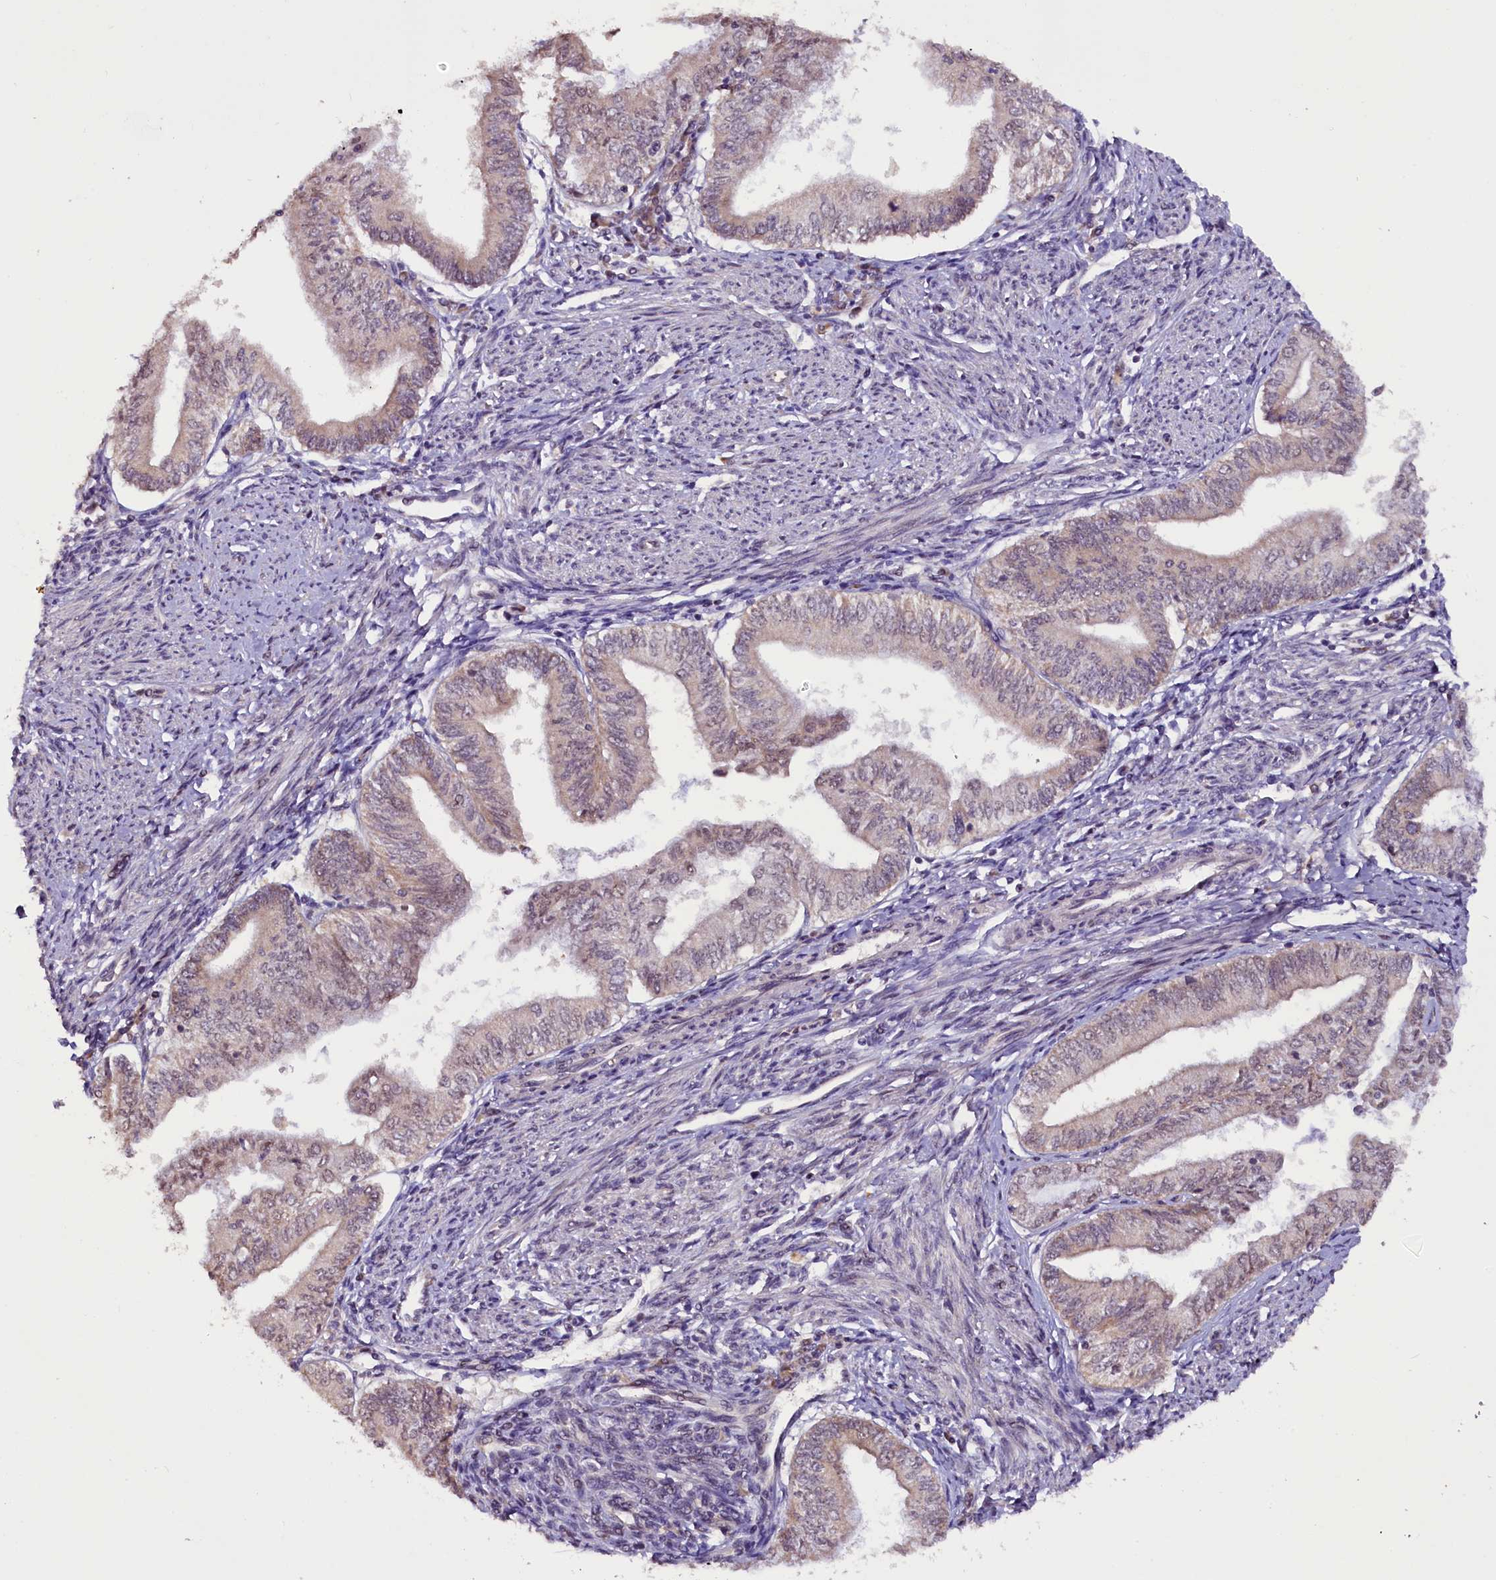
{"staining": {"intensity": "weak", "quantity": "25%-75%", "location": "cytoplasmic/membranous,nuclear"}, "tissue": "endometrial cancer", "cell_type": "Tumor cells", "image_type": "cancer", "snomed": [{"axis": "morphology", "description": "Adenocarcinoma, NOS"}, {"axis": "topography", "description": "Endometrium"}], "caption": "Protein expression analysis of endometrial cancer shows weak cytoplasmic/membranous and nuclear expression in about 25%-75% of tumor cells. (Stains: DAB (3,3'-diaminobenzidine) in brown, nuclei in blue, Microscopy: brightfield microscopy at high magnification).", "gene": "RPUSD2", "patient": {"sex": "female", "age": 66}}